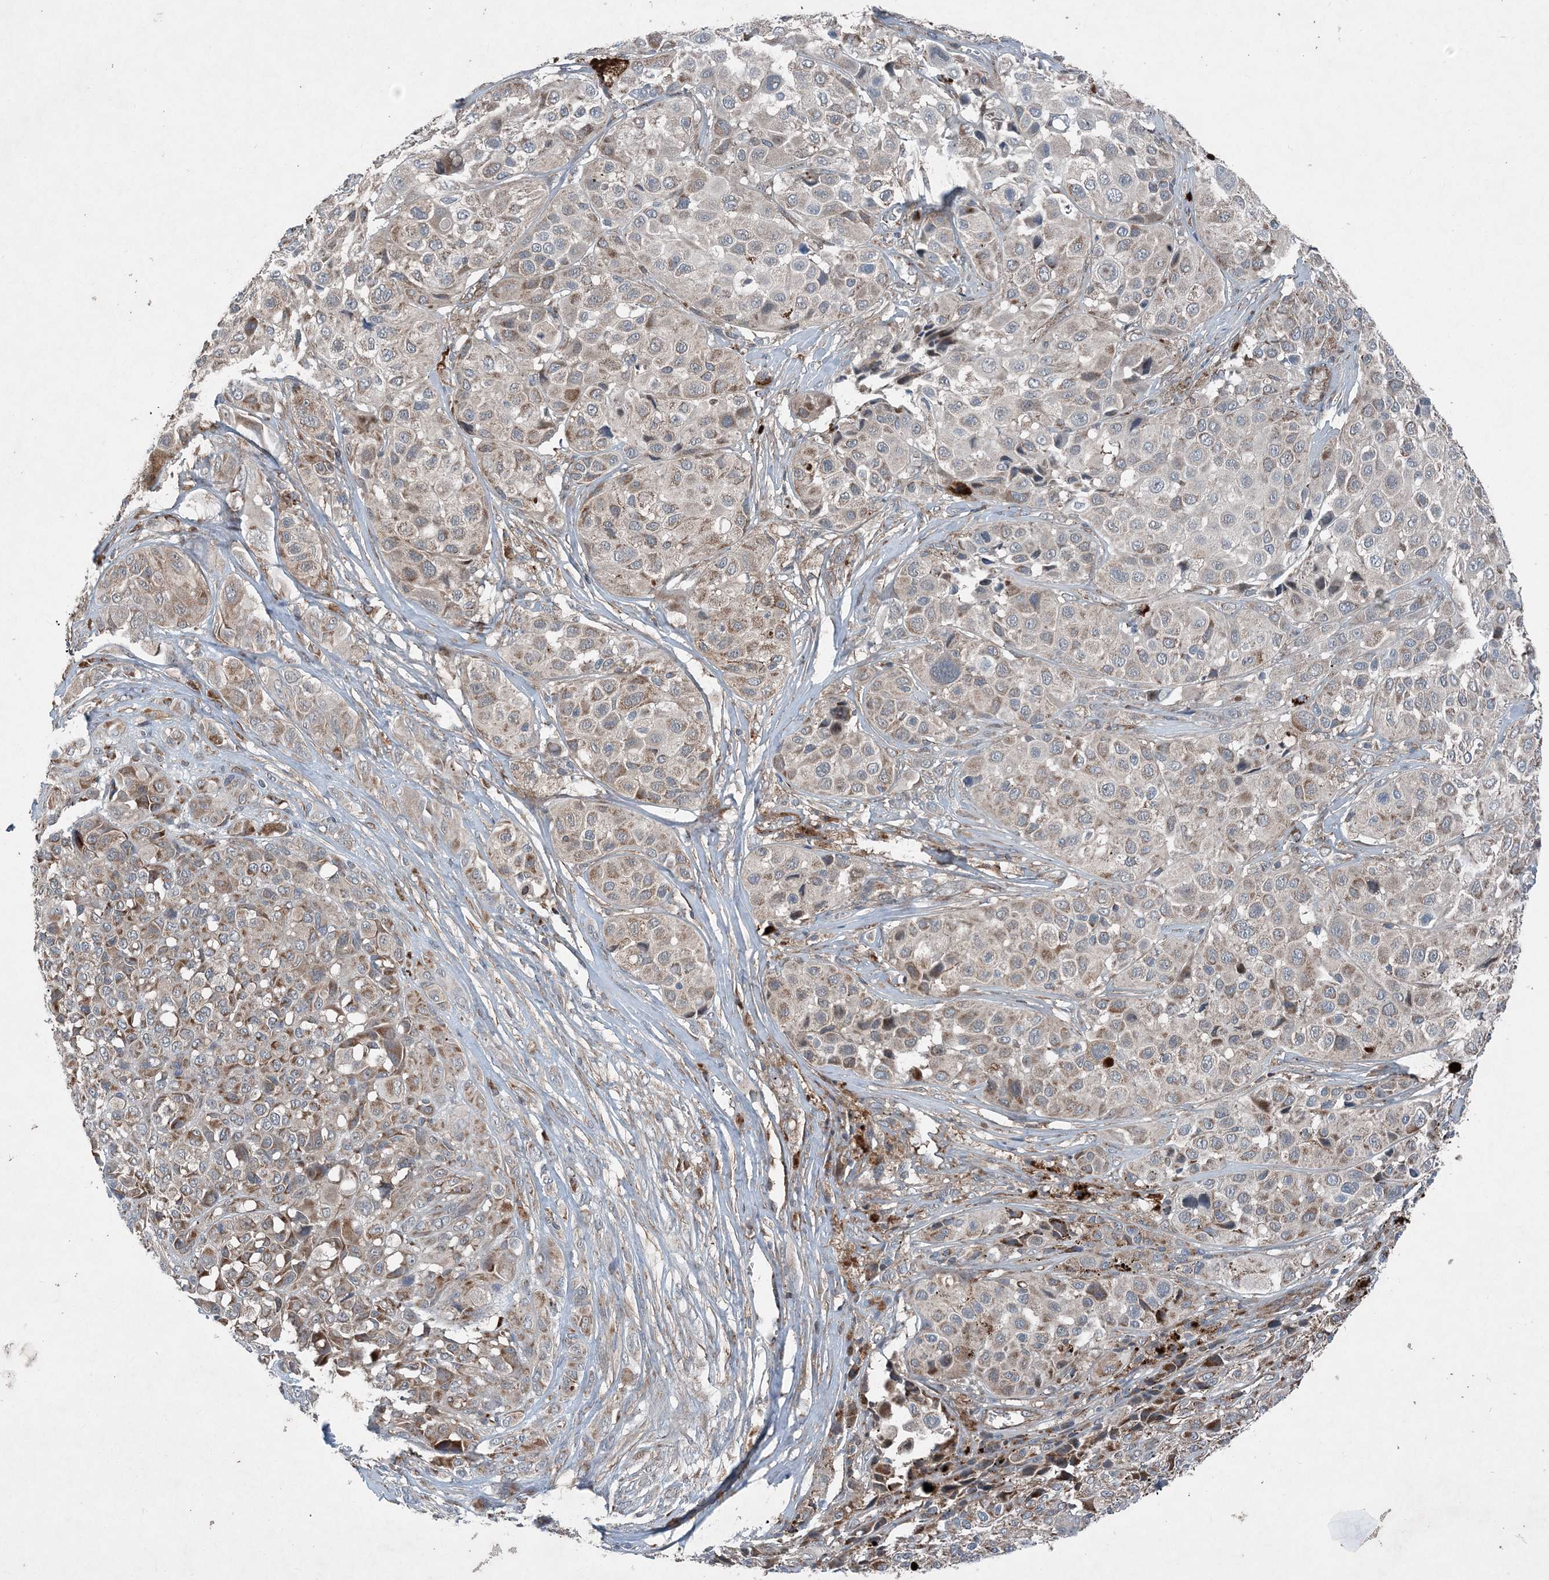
{"staining": {"intensity": "weak", "quantity": "25%-75%", "location": "cytoplasmic/membranous"}, "tissue": "melanoma", "cell_type": "Tumor cells", "image_type": "cancer", "snomed": [{"axis": "morphology", "description": "Malignant melanoma, NOS"}, {"axis": "topography", "description": "Skin of trunk"}], "caption": "Immunohistochemical staining of malignant melanoma reveals low levels of weak cytoplasmic/membranous protein staining in approximately 25%-75% of tumor cells.", "gene": "NDUFA2", "patient": {"sex": "male", "age": 71}}